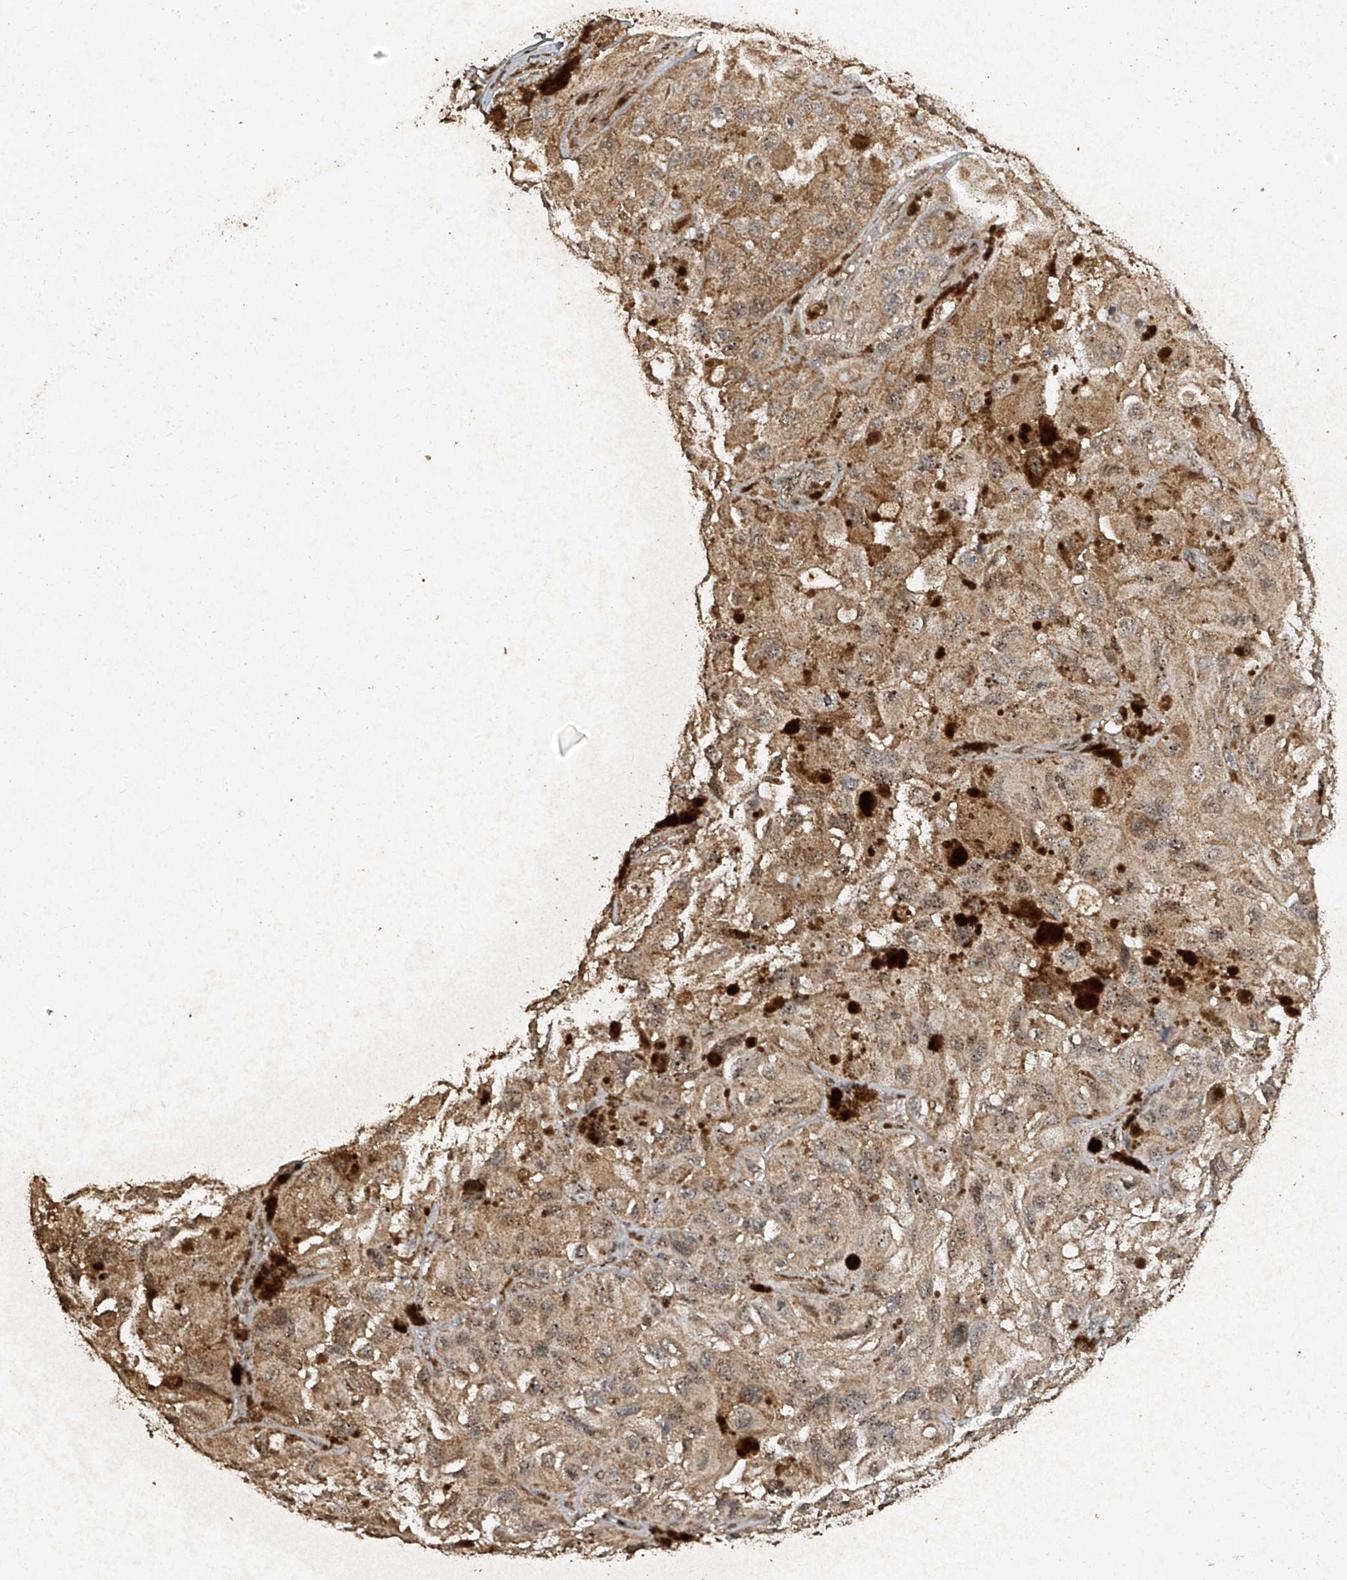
{"staining": {"intensity": "moderate", "quantity": "25%-75%", "location": "cytoplasmic/membranous,nuclear"}, "tissue": "melanoma", "cell_type": "Tumor cells", "image_type": "cancer", "snomed": [{"axis": "morphology", "description": "Malignant melanoma, NOS"}, {"axis": "topography", "description": "Skin"}], "caption": "IHC (DAB) staining of human malignant melanoma exhibits moderate cytoplasmic/membranous and nuclear protein staining in approximately 25%-75% of tumor cells. The staining was performed using DAB (3,3'-diaminobenzidine) to visualize the protein expression in brown, while the nuclei were stained in blue with hematoxylin (Magnification: 20x).", "gene": "ERBB3", "patient": {"sex": "female", "age": 73}}